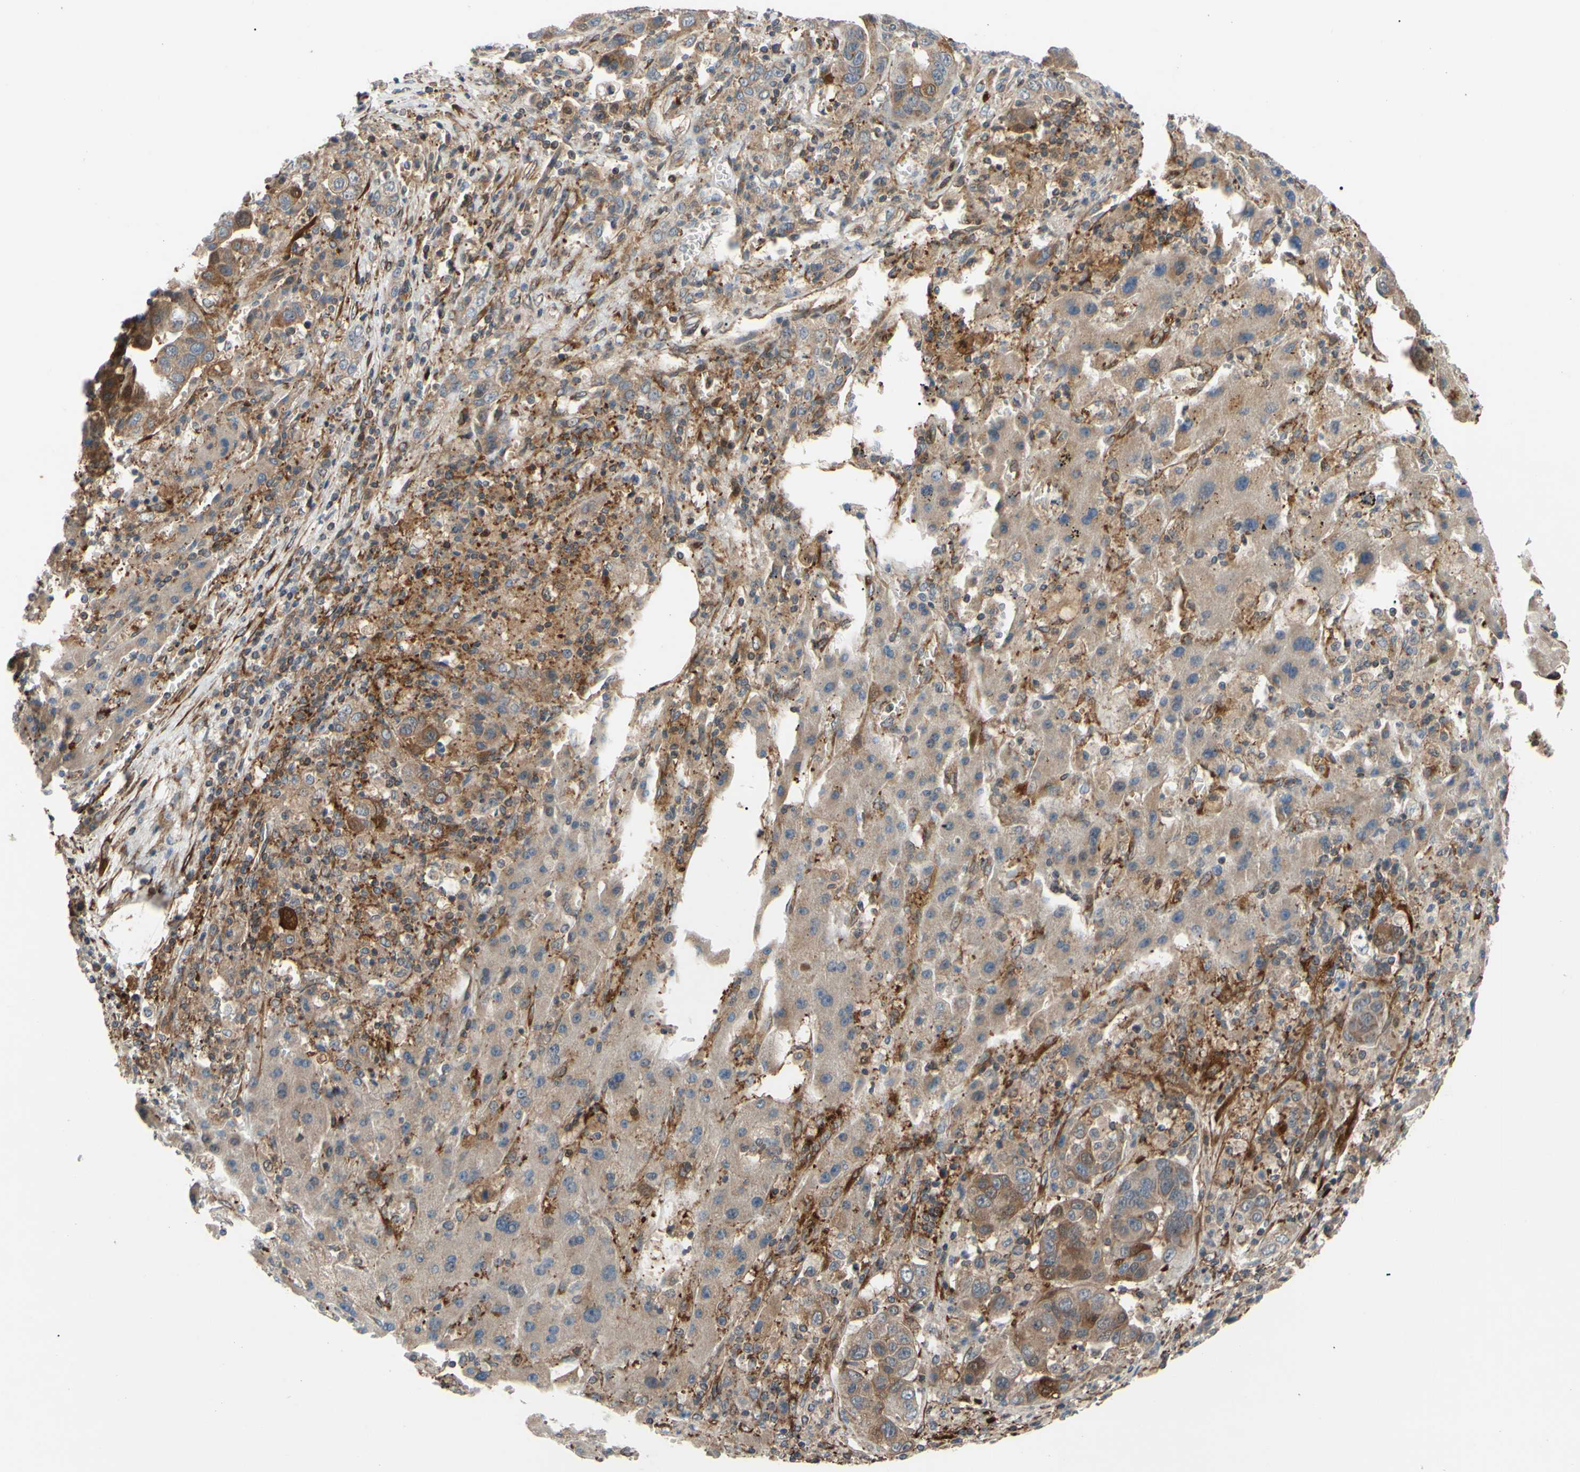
{"staining": {"intensity": "moderate", "quantity": ">75%", "location": "cytoplasmic/membranous"}, "tissue": "liver cancer", "cell_type": "Tumor cells", "image_type": "cancer", "snomed": [{"axis": "morphology", "description": "Cholangiocarcinoma"}, {"axis": "topography", "description": "Liver"}], "caption": "IHC of human liver cholangiocarcinoma demonstrates medium levels of moderate cytoplasmic/membranous staining in about >75% of tumor cells.", "gene": "PRAF2", "patient": {"sex": "female", "age": 52}}